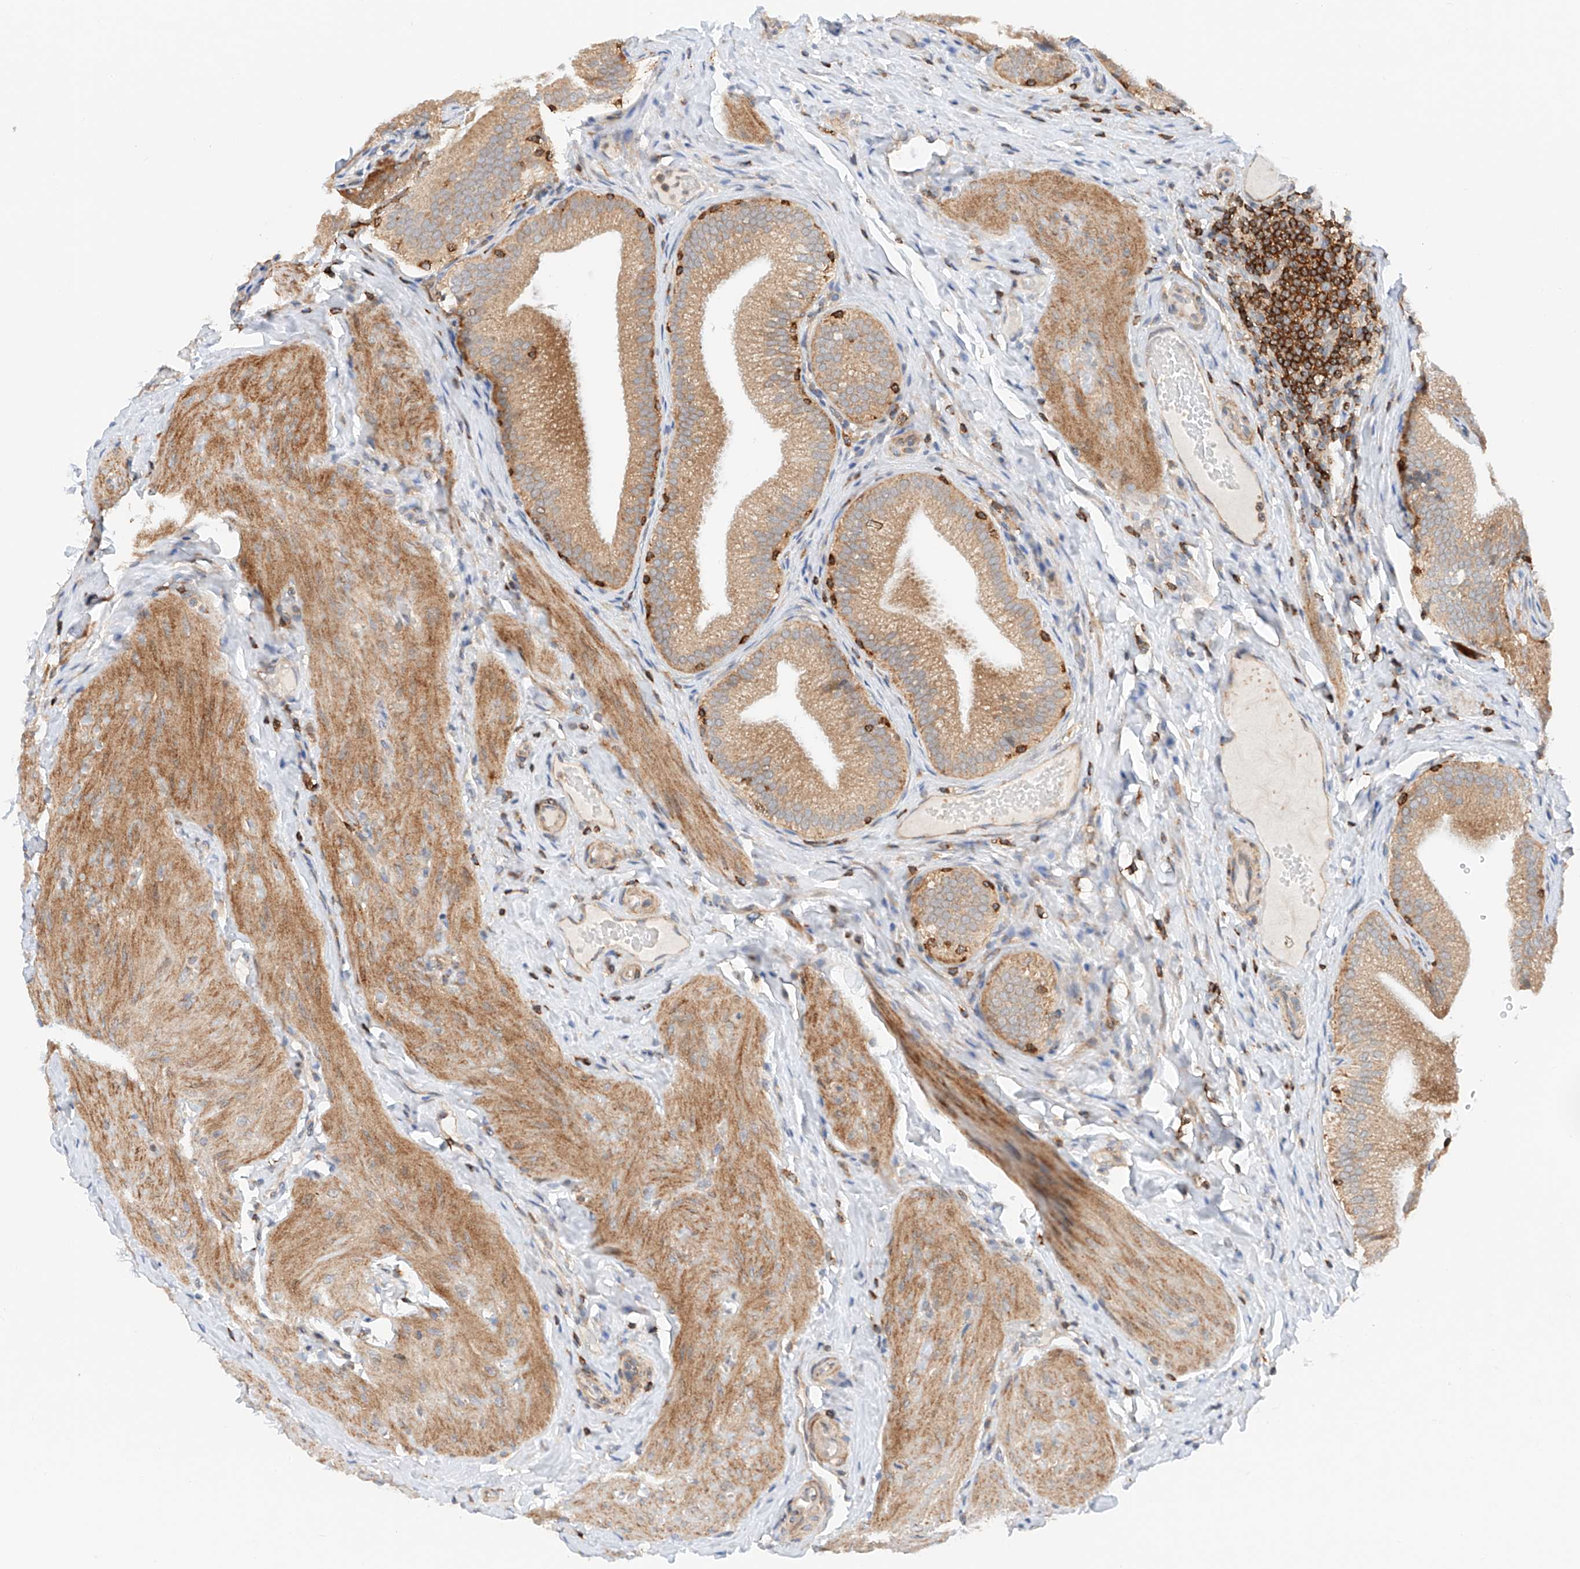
{"staining": {"intensity": "moderate", "quantity": ">75%", "location": "cytoplasmic/membranous"}, "tissue": "gallbladder", "cell_type": "Glandular cells", "image_type": "normal", "snomed": [{"axis": "morphology", "description": "Normal tissue, NOS"}, {"axis": "topography", "description": "Gallbladder"}], "caption": "High-power microscopy captured an immunohistochemistry image of unremarkable gallbladder, revealing moderate cytoplasmic/membranous expression in approximately >75% of glandular cells. (DAB IHC, brown staining for protein, blue staining for nuclei).", "gene": "MFN2", "patient": {"sex": "female", "age": 30}}